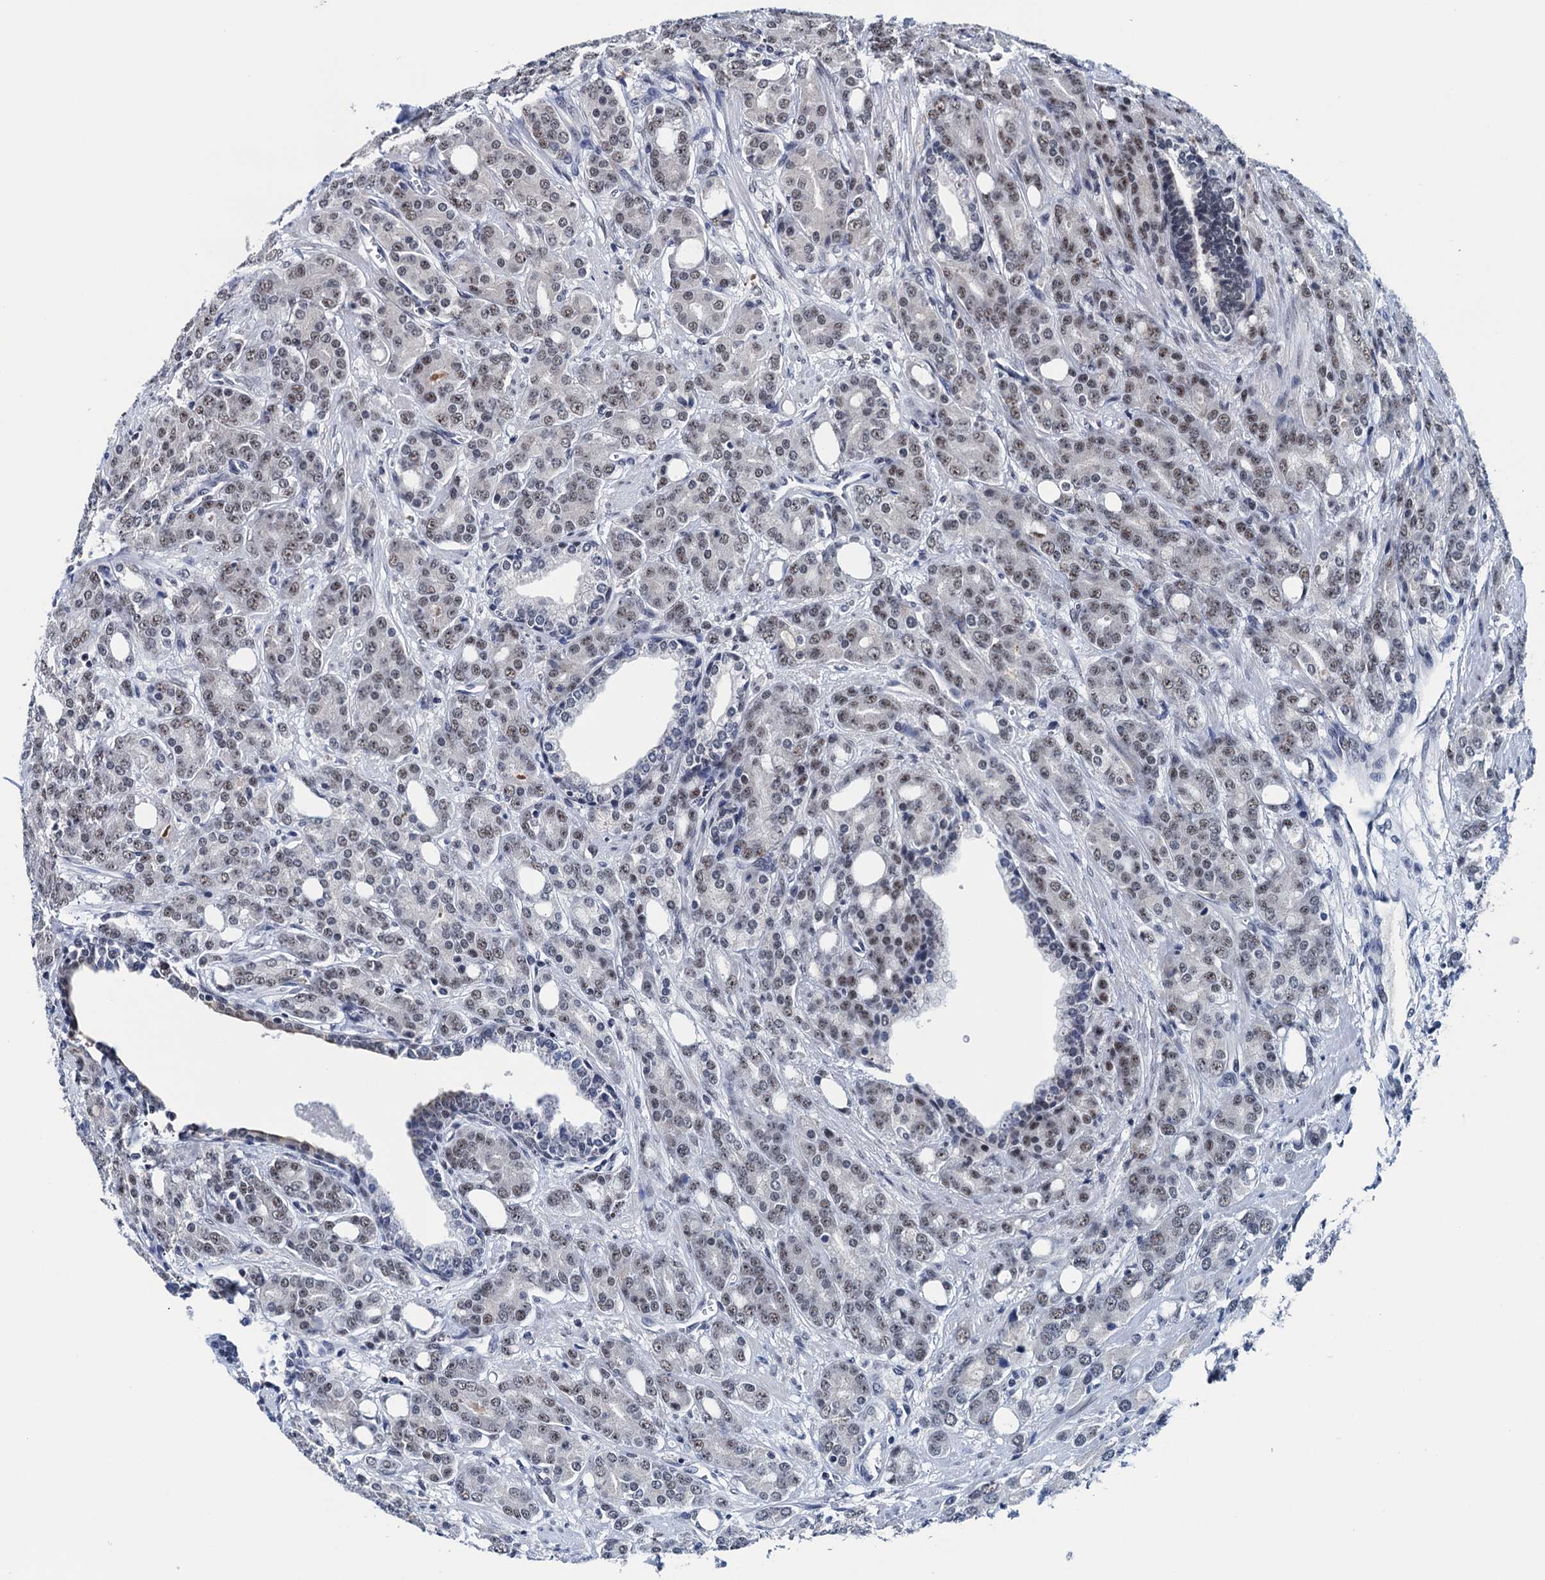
{"staining": {"intensity": "weak", "quantity": ">75%", "location": "nuclear"}, "tissue": "prostate cancer", "cell_type": "Tumor cells", "image_type": "cancer", "snomed": [{"axis": "morphology", "description": "Adenocarcinoma, High grade"}, {"axis": "topography", "description": "Prostate"}], "caption": "Immunohistochemical staining of human prostate cancer (high-grade adenocarcinoma) reveals low levels of weak nuclear staining in approximately >75% of tumor cells.", "gene": "FNBP4", "patient": {"sex": "male", "age": 62}}